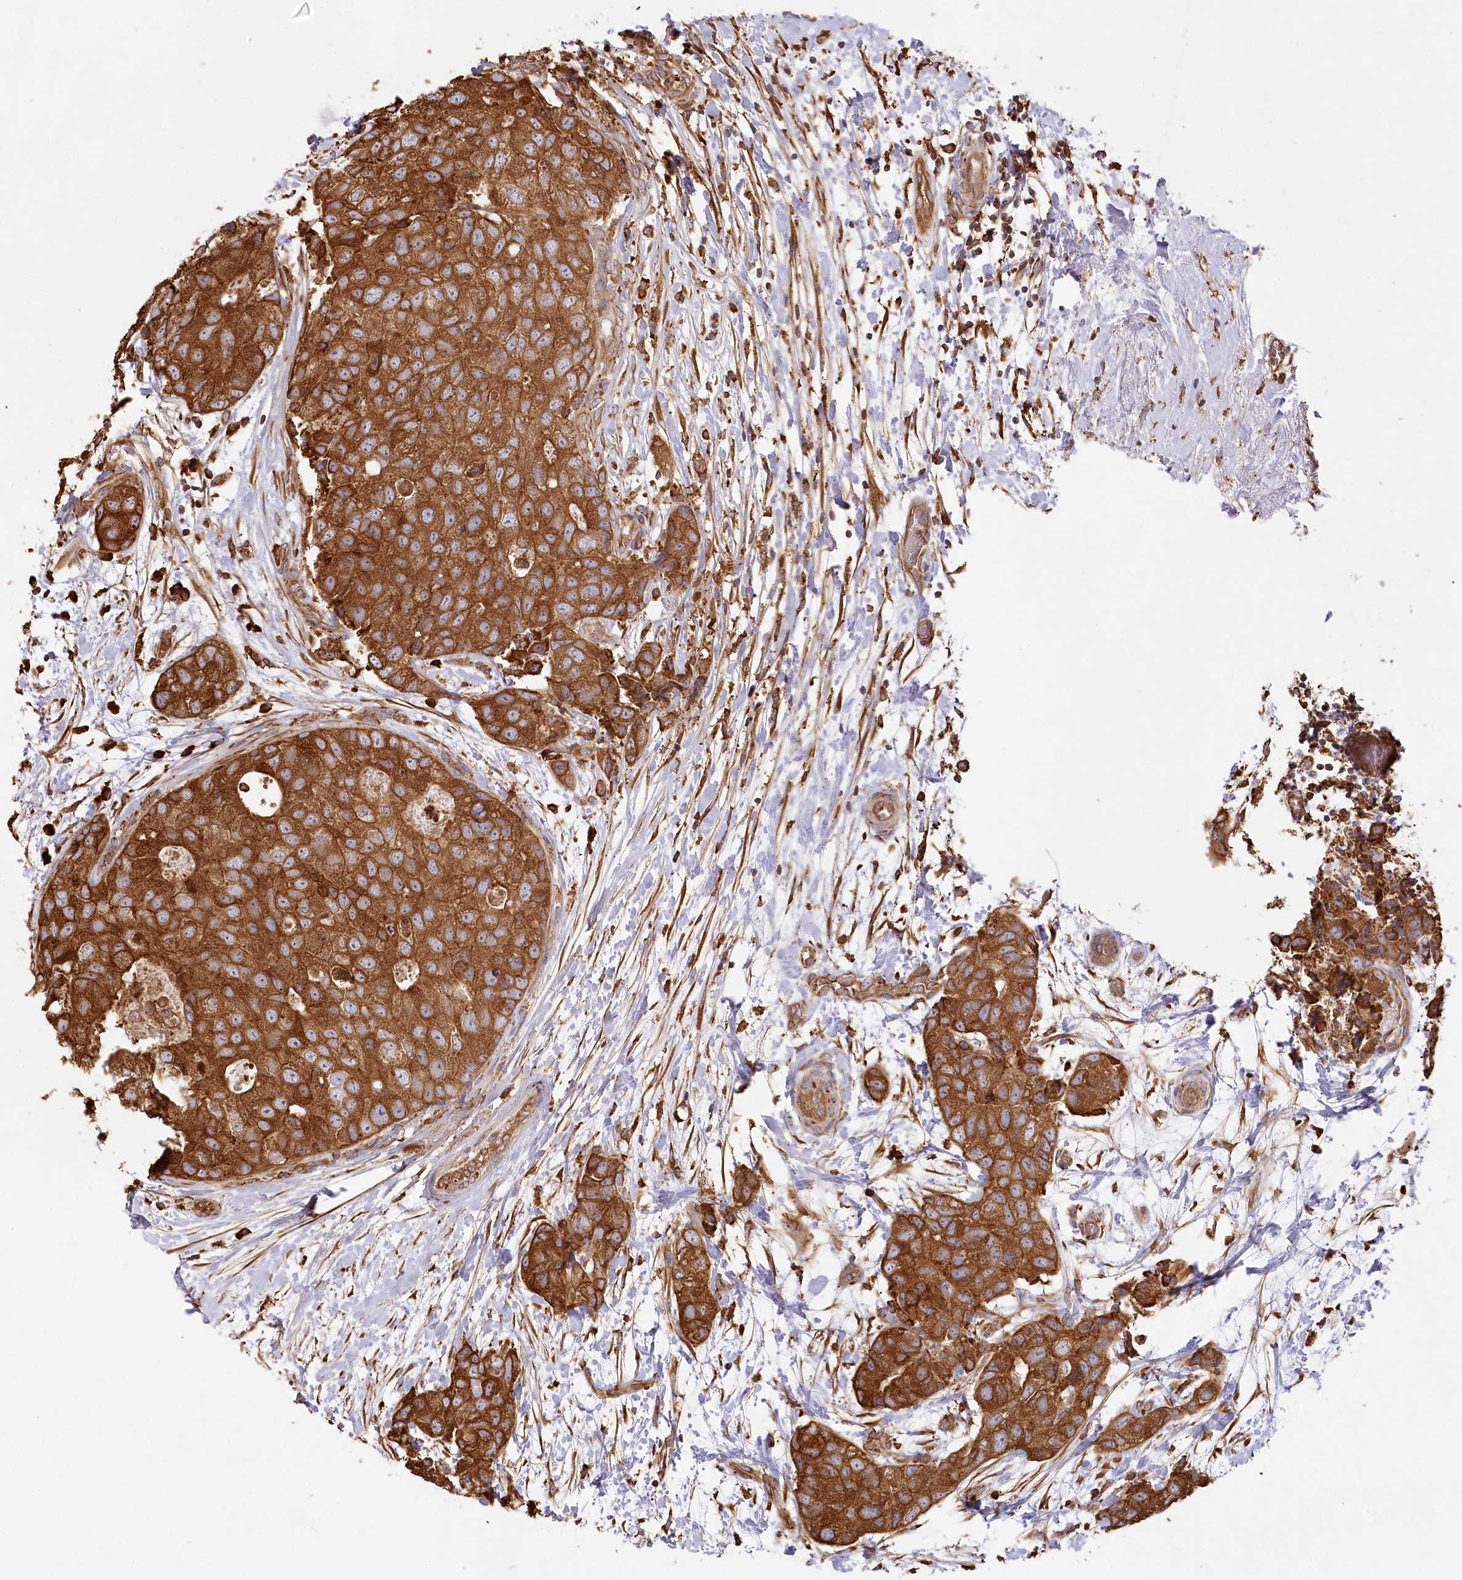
{"staining": {"intensity": "strong", "quantity": ">75%", "location": "cytoplasmic/membranous"}, "tissue": "breast cancer", "cell_type": "Tumor cells", "image_type": "cancer", "snomed": [{"axis": "morphology", "description": "Duct carcinoma"}, {"axis": "topography", "description": "Breast"}], "caption": "Human breast invasive ductal carcinoma stained for a protein (brown) exhibits strong cytoplasmic/membranous positive positivity in approximately >75% of tumor cells.", "gene": "ACAP2", "patient": {"sex": "female", "age": 62}}